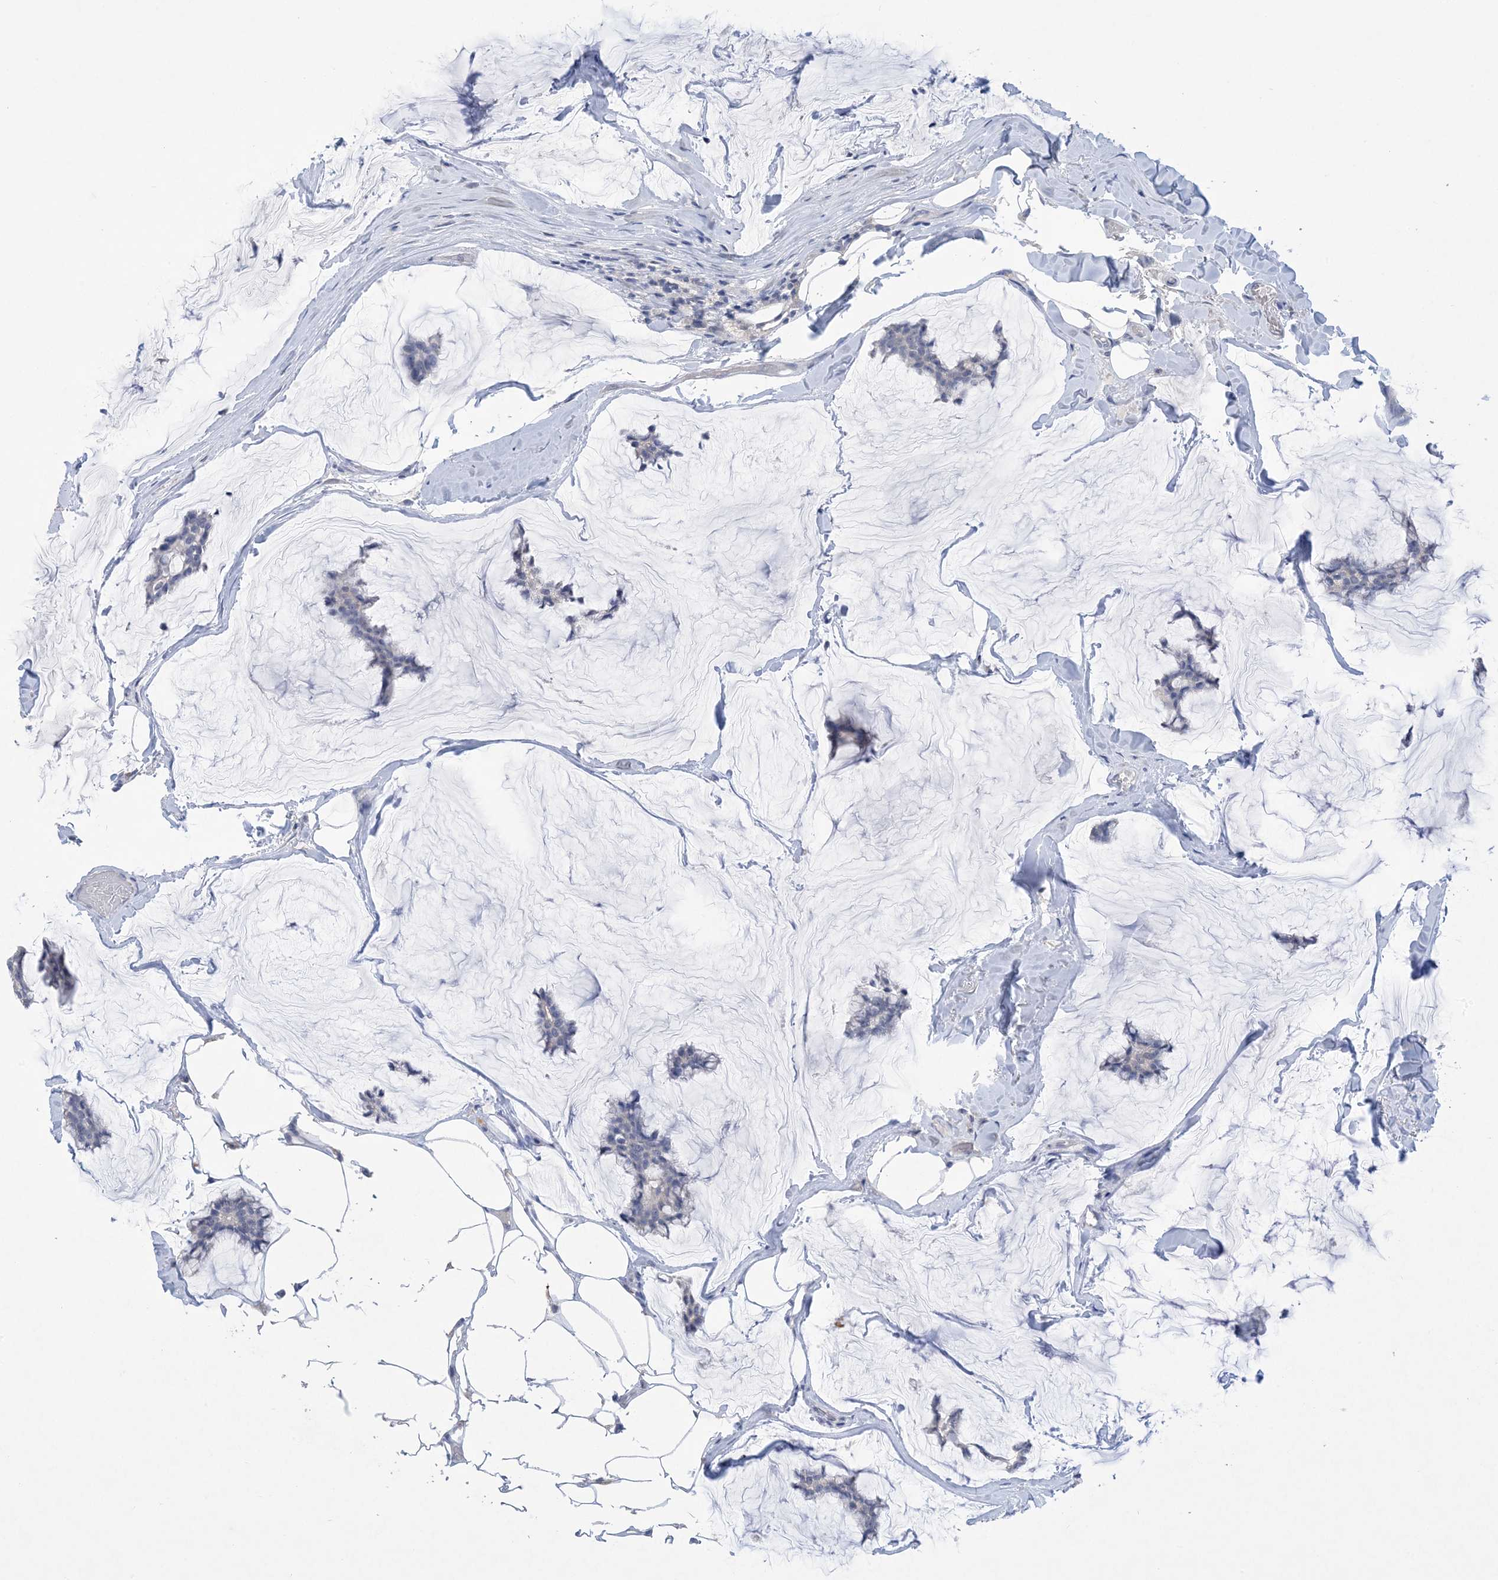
{"staining": {"intensity": "negative", "quantity": "none", "location": "none"}, "tissue": "breast cancer", "cell_type": "Tumor cells", "image_type": "cancer", "snomed": [{"axis": "morphology", "description": "Duct carcinoma"}, {"axis": "topography", "description": "Breast"}], "caption": "This is an IHC micrograph of invasive ductal carcinoma (breast). There is no staining in tumor cells.", "gene": "DSC3", "patient": {"sex": "female", "age": 93}}